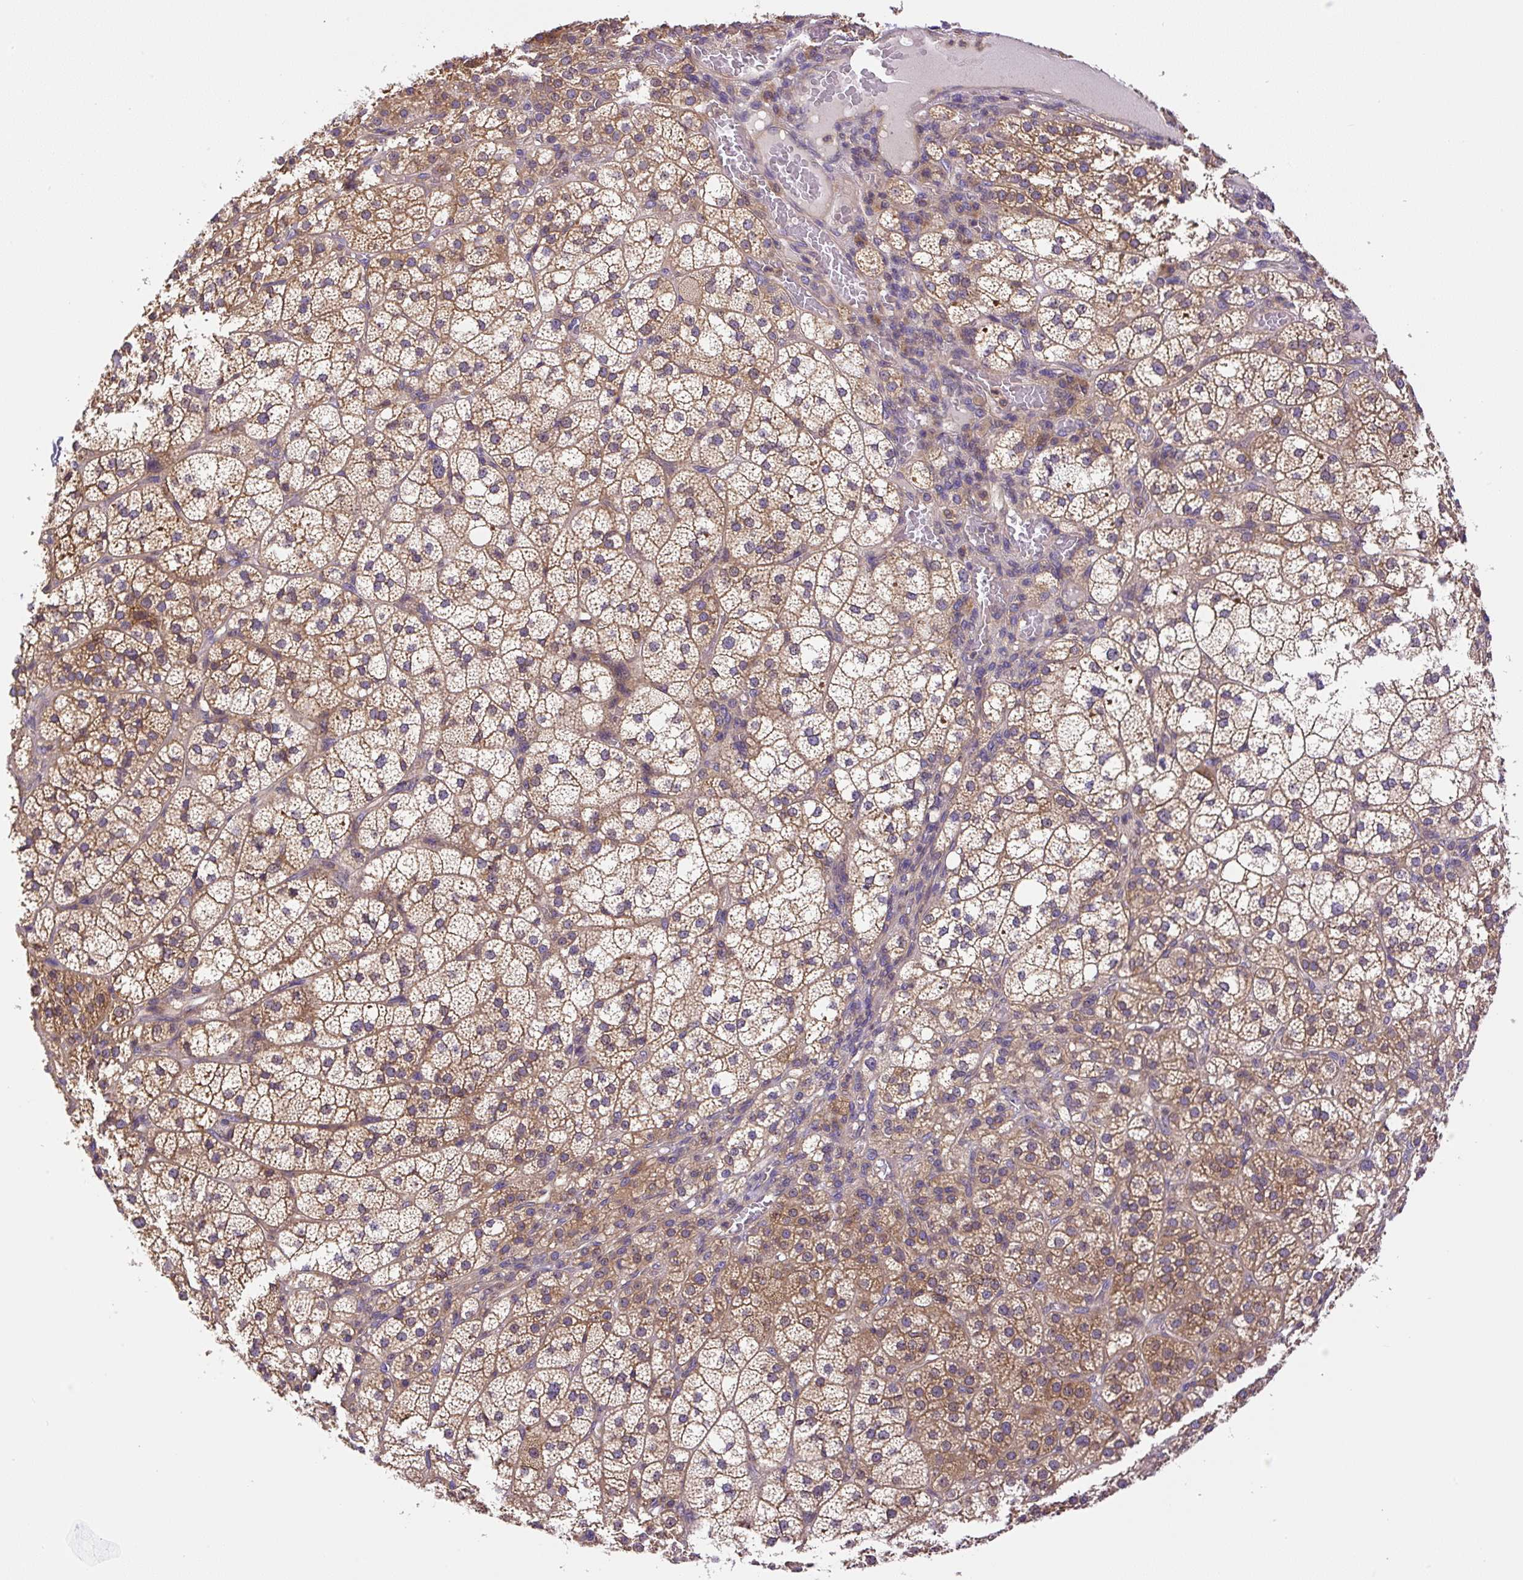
{"staining": {"intensity": "moderate", "quantity": ">75%", "location": "cytoplasmic/membranous"}, "tissue": "adrenal gland", "cell_type": "Glandular cells", "image_type": "normal", "snomed": [{"axis": "morphology", "description": "Normal tissue, NOS"}, {"axis": "topography", "description": "Adrenal gland"}], "caption": "Immunohistochemical staining of normal adrenal gland shows moderate cytoplasmic/membranous protein positivity in approximately >75% of glandular cells.", "gene": "CCDC28A", "patient": {"sex": "female", "age": 60}}